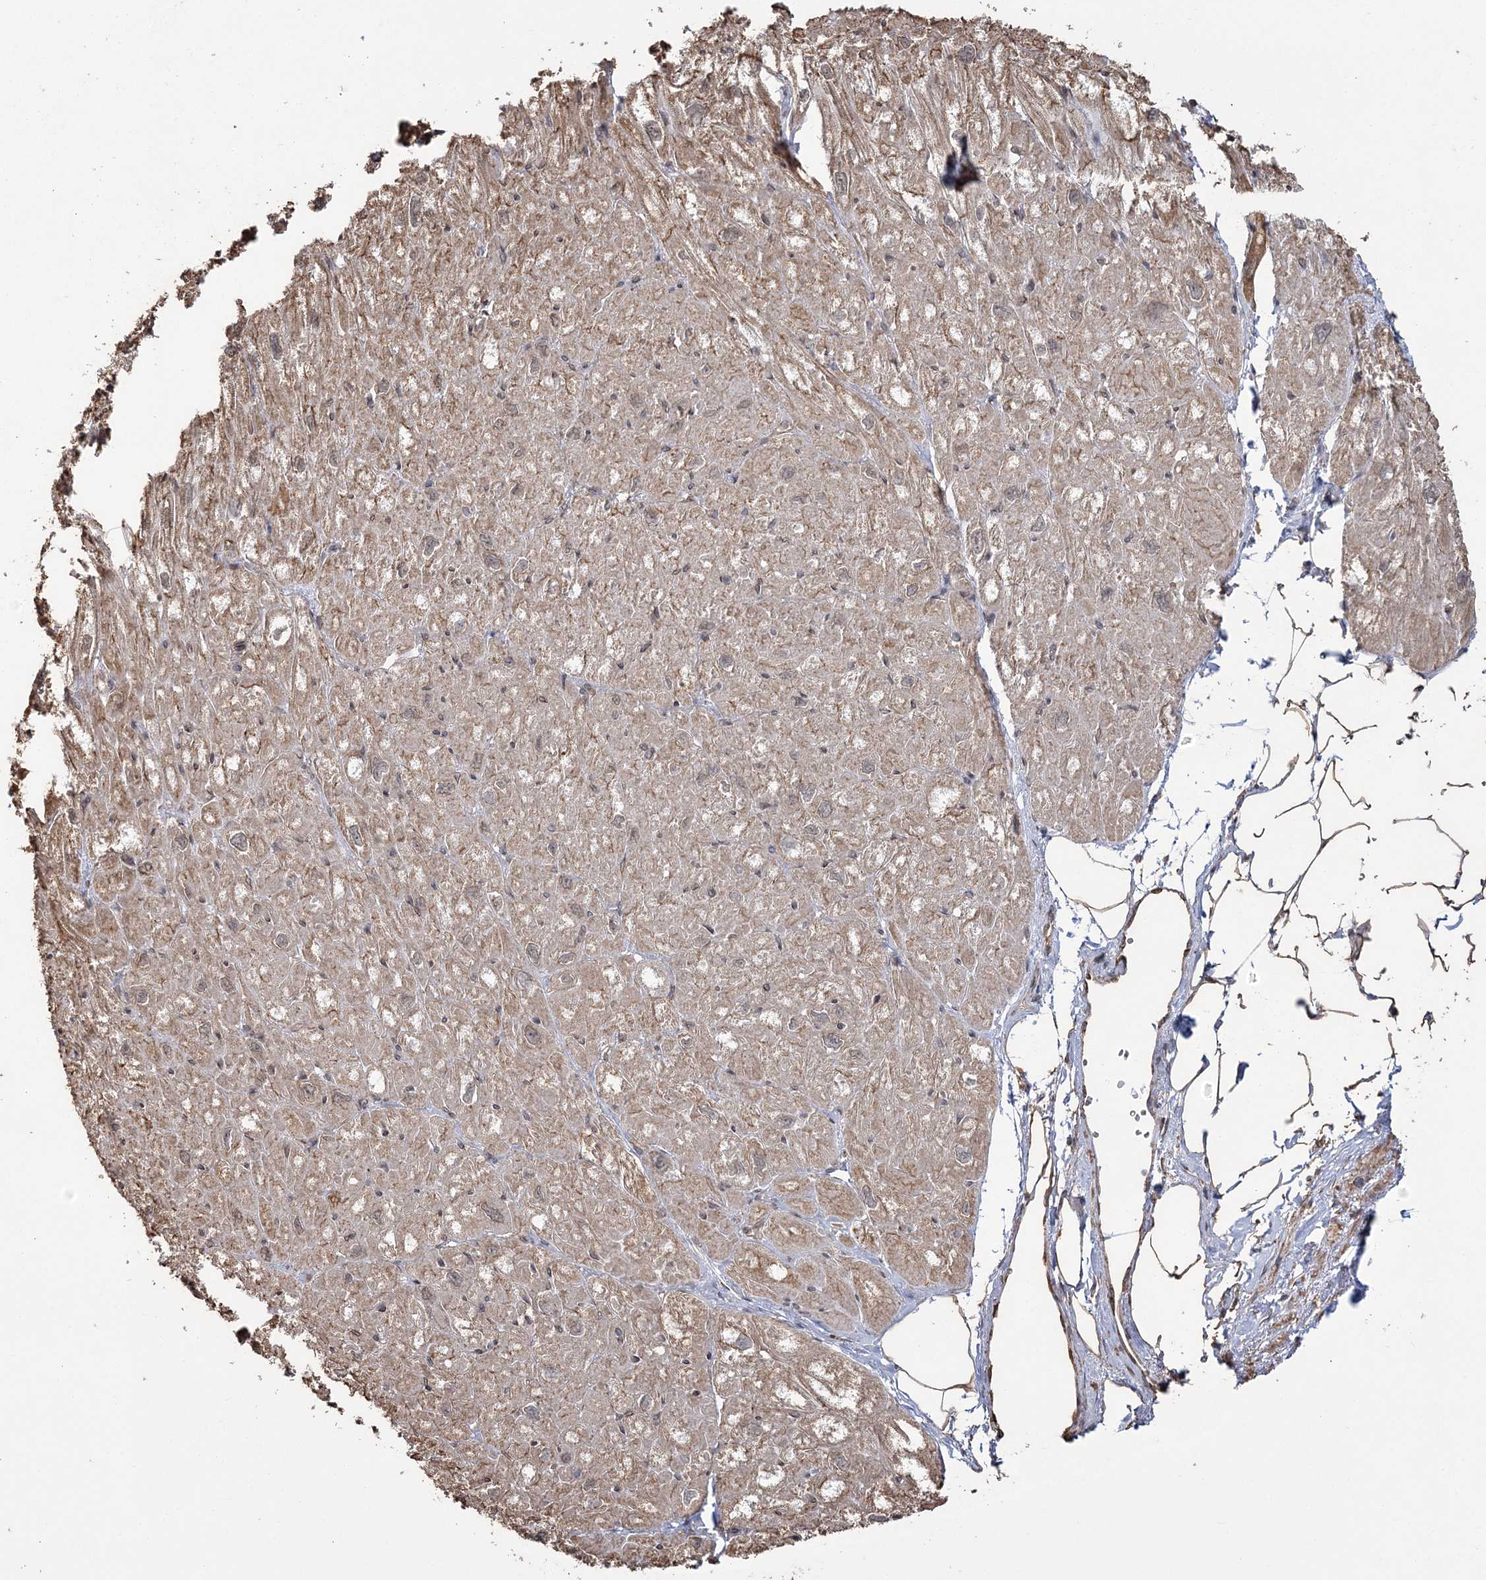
{"staining": {"intensity": "moderate", "quantity": ">75%", "location": "cytoplasmic/membranous"}, "tissue": "heart muscle", "cell_type": "Cardiomyocytes", "image_type": "normal", "snomed": [{"axis": "morphology", "description": "Normal tissue, NOS"}, {"axis": "topography", "description": "Heart"}], "caption": "Cardiomyocytes display medium levels of moderate cytoplasmic/membranous staining in approximately >75% of cells in unremarkable human heart muscle. Using DAB (3,3'-diaminobenzidine) (brown) and hematoxylin (blue) stains, captured at high magnification using brightfield microscopy.", "gene": "ATP11B", "patient": {"sex": "male", "age": 50}}